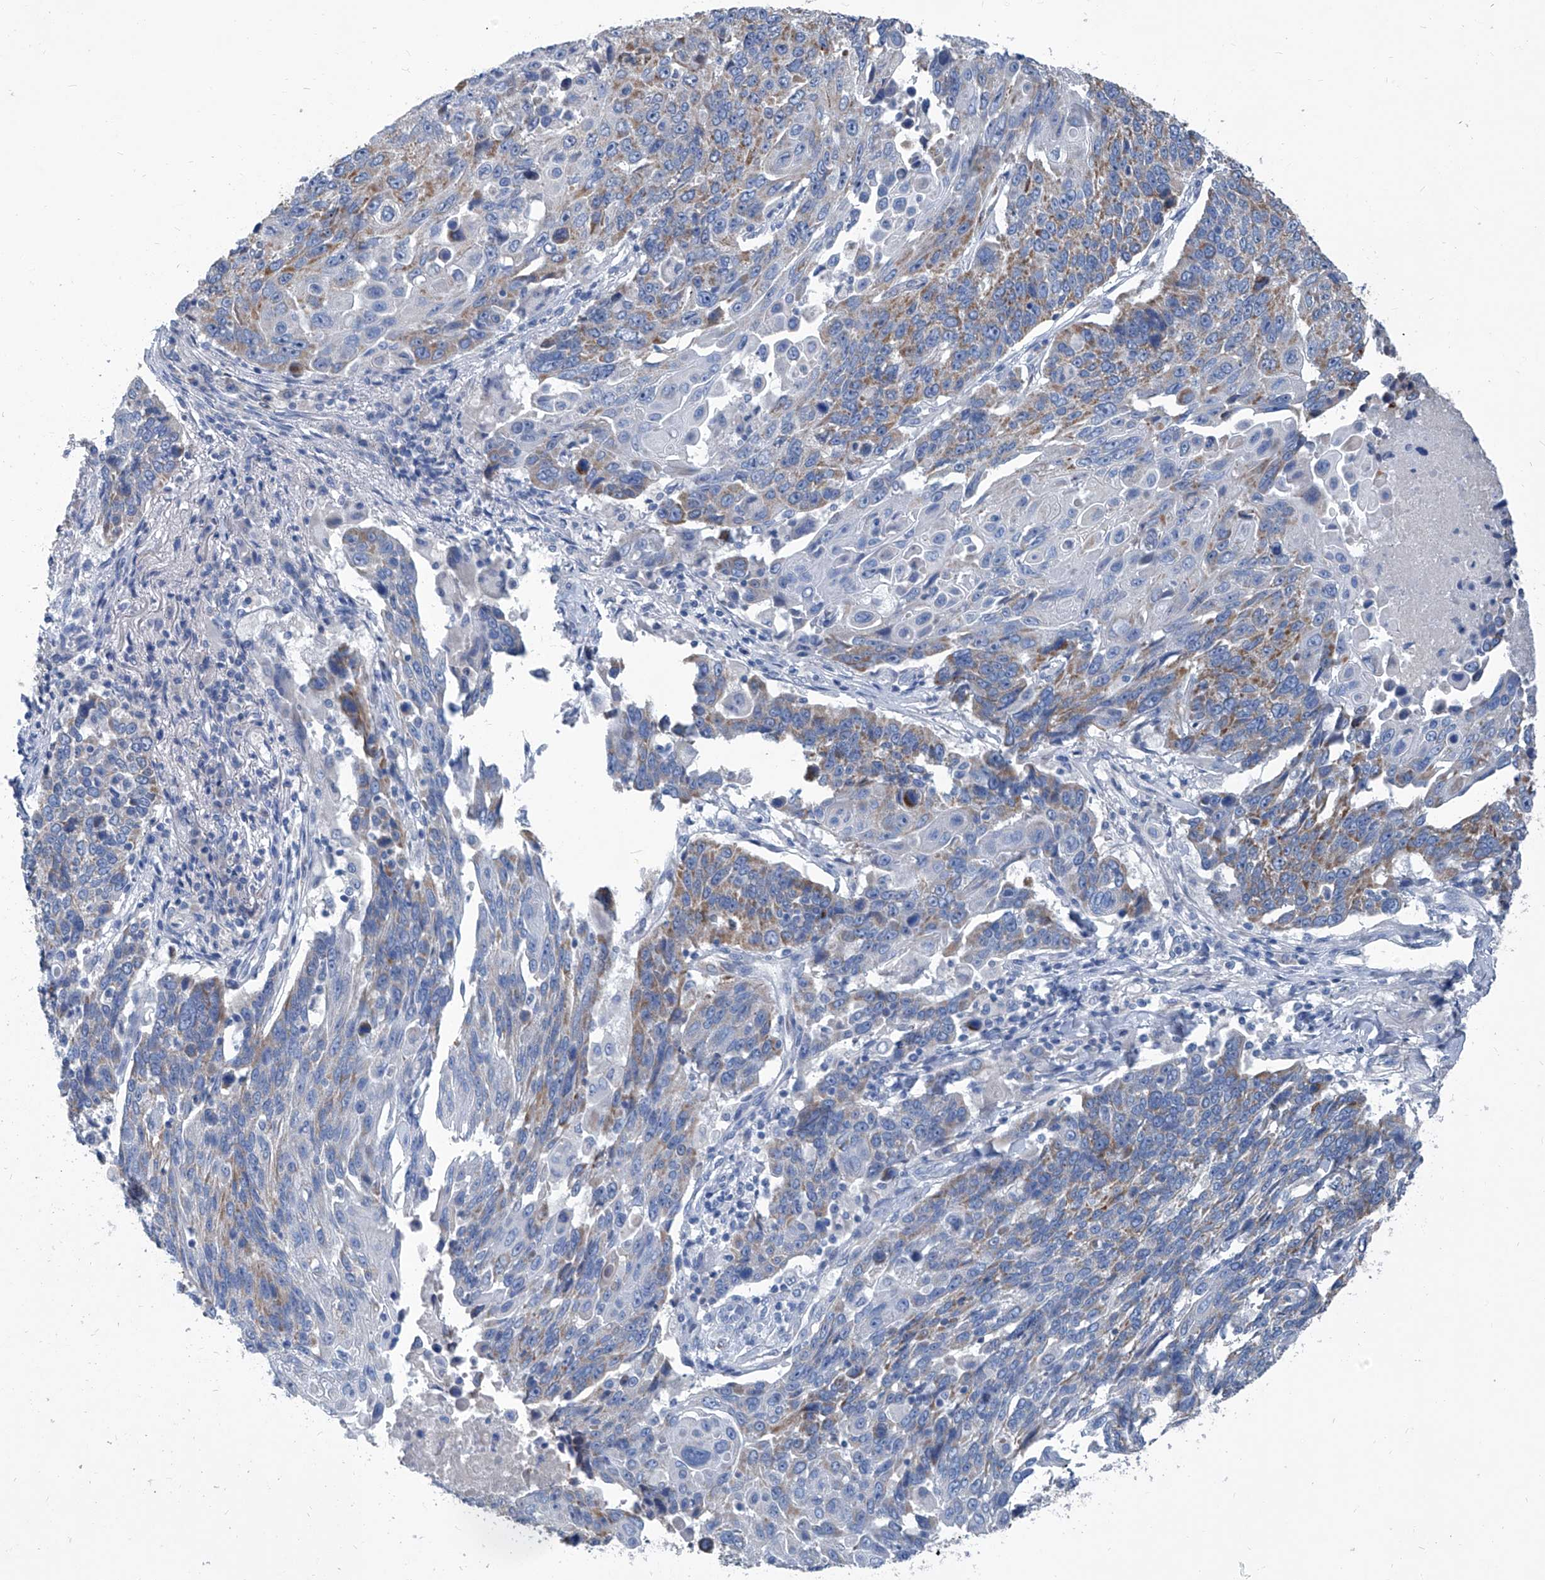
{"staining": {"intensity": "moderate", "quantity": "<25%", "location": "cytoplasmic/membranous"}, "tissue": "lung cancer", "cell_type": "Tumor cells", "image_type": "cancer", "snomed": [{"axis": "morphology", "description": "Squamous cell carcinoma, NOS"}, {"axis": "topography", "description": "Lung"}], "caption": "Protein analysis of squamous cell carcinoma (lung) tissue exhibits moderate cytoplasmic/membranous positivity in about <25% of tumor cells.", "gene": "MTARC1", "patient": {"sex": "male", "age": 66}}